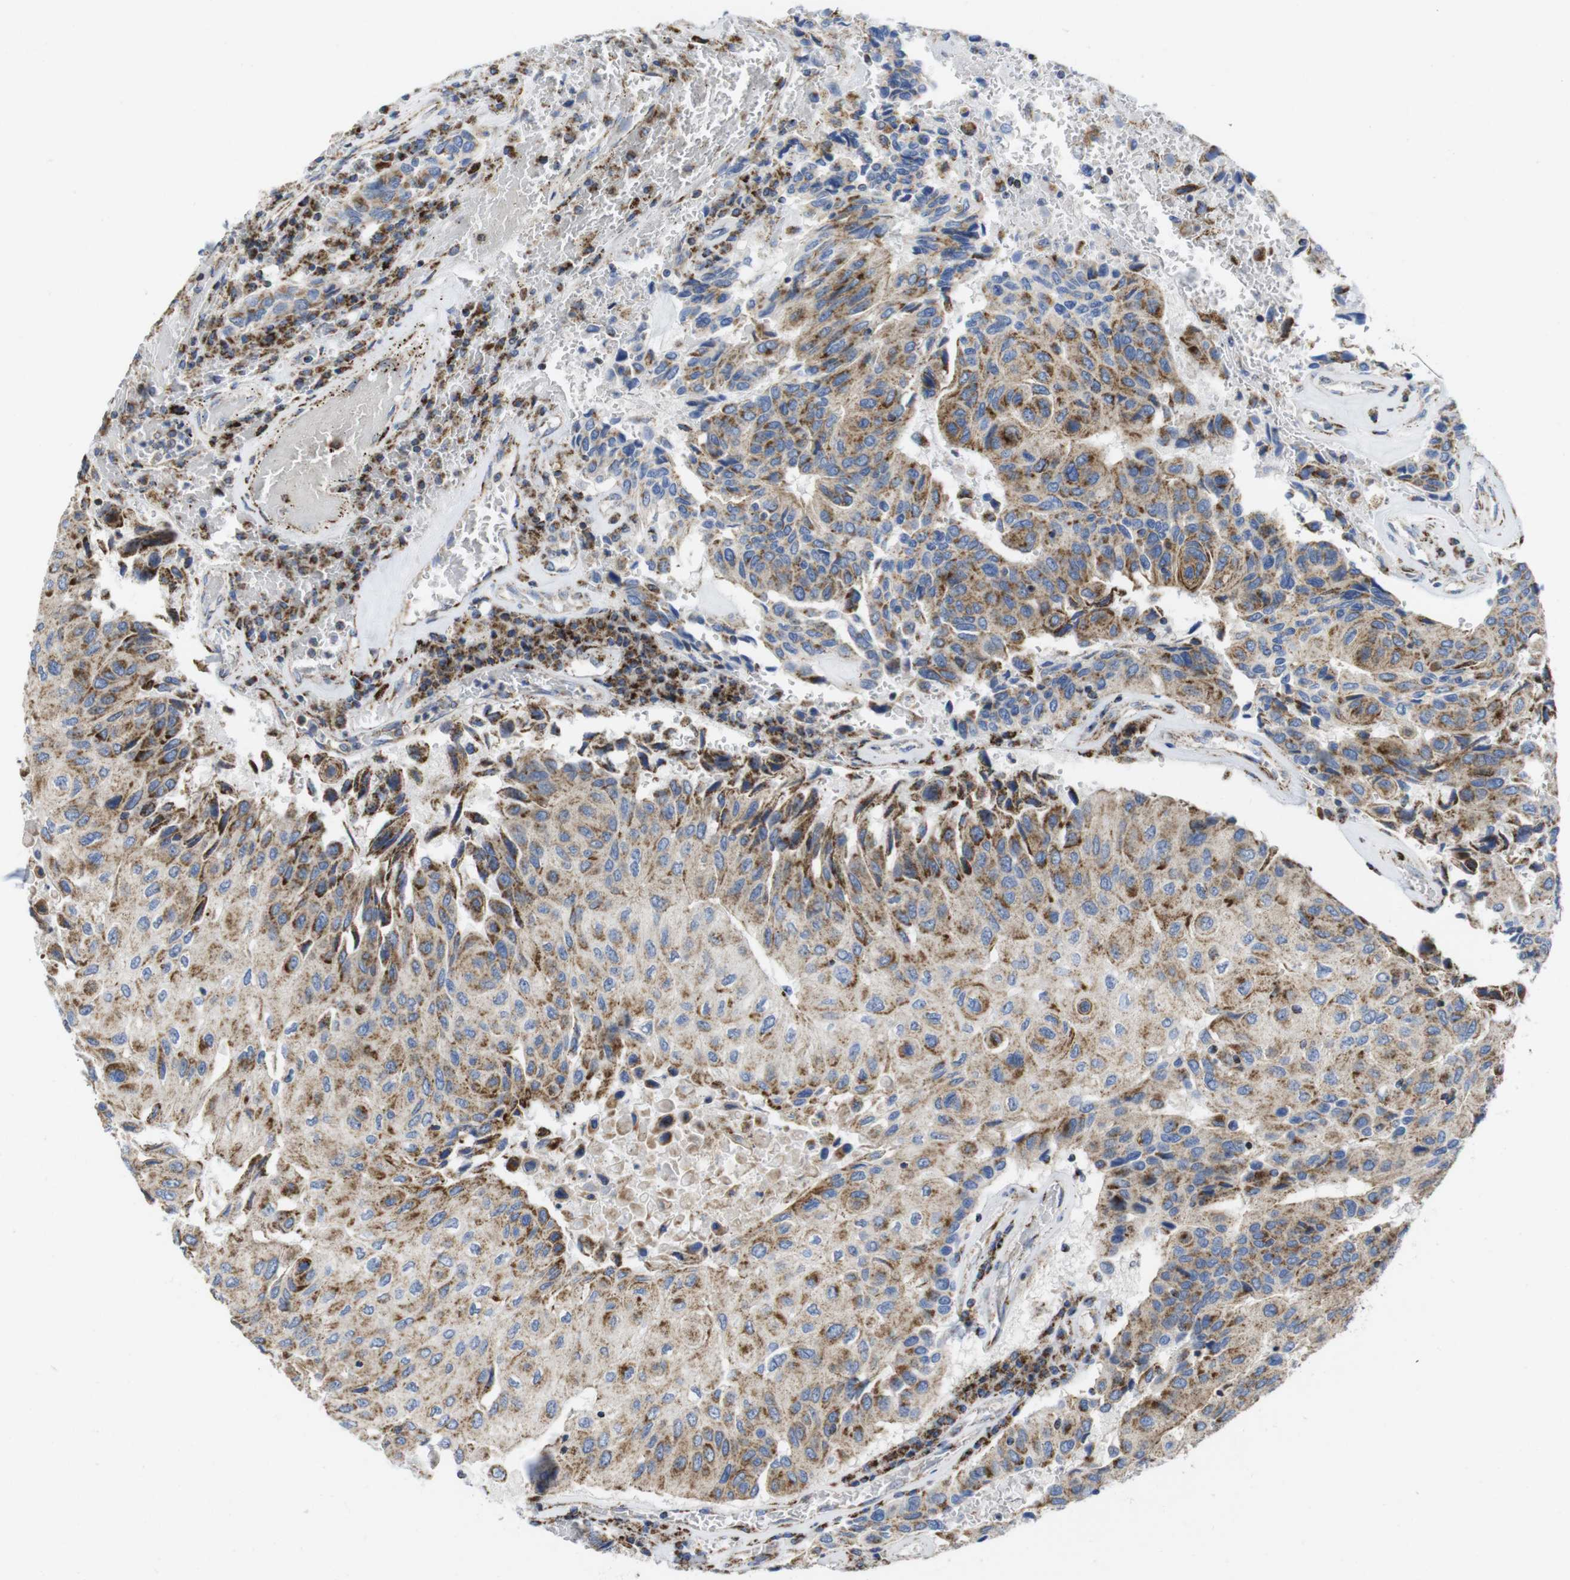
{"staining": {"intensity": "moderate", "quantity": ">75%", "location": "cytoplasmic/membranous"}, "tissue": "urothelial cancer", "cell_type": "Tumor cells", "image_type": "cancer", "snomed": [{"axis": "morphology", "description": "Urothelial carcinoma, High grade"}, {"axis": "topography", "description": "Urinary bladder"}], "caption": "Brown immunohistochemical staining in human high-grade urothelial carcinoma displays moderate cytoplasmic/membranous expression in about >75% of tumor cells.", "gene": "TMEM192", "patient": {"sex": "female", "age": 85}}